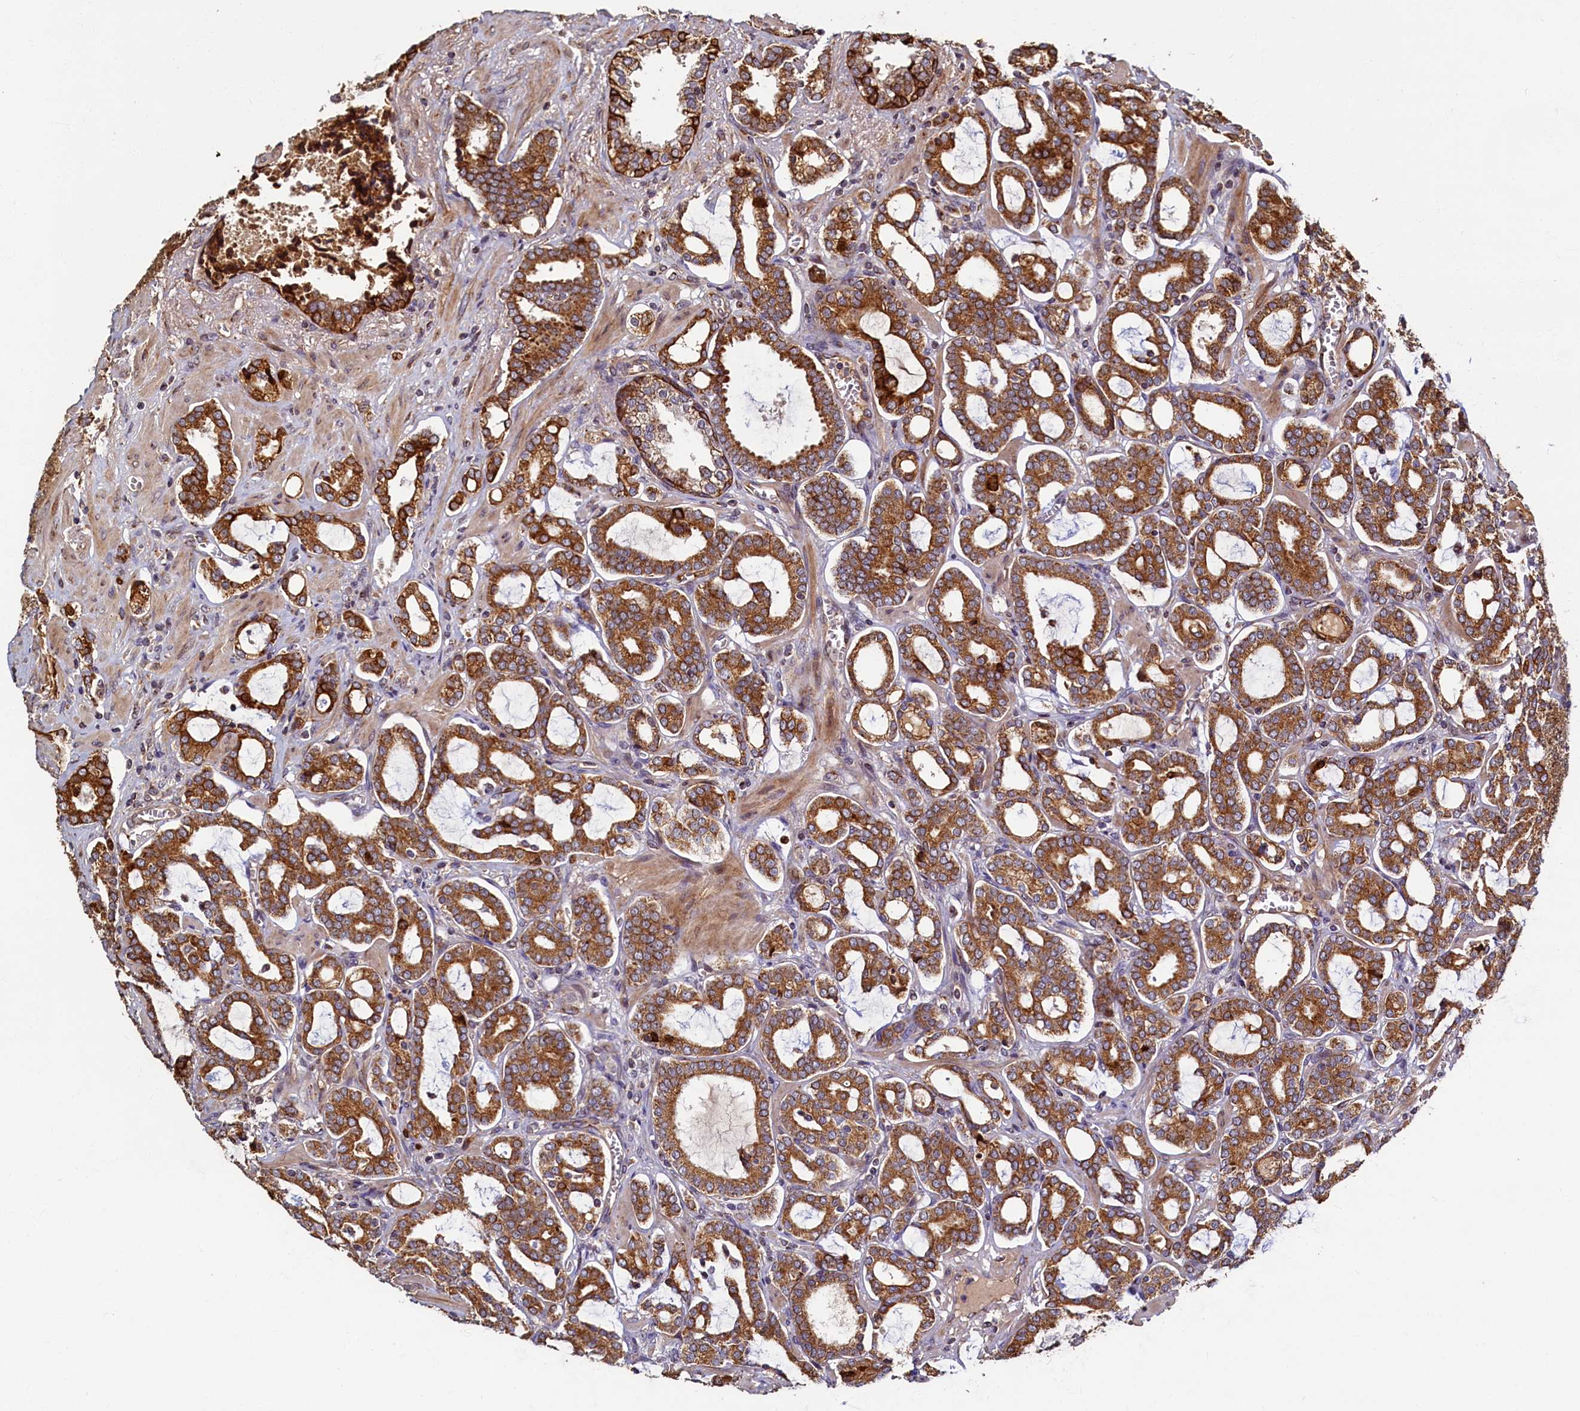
{"staining": {"intensity": "strong", "quantity": ">75%", "location": "cytoplasmic/membranous"}, "tissue": "prostate cancer", "cell_type": "Tumor cells", "image_type": "cancer", "snomed": [{"axis": "morphology", "description": "Adenocarcinoma, High grade"}, {"axis": "topography", "description": "Prostate and seminal vesicle, NOS"}], "caption": "IHC of prostate high-grade adenocarcinoma displays high levels of strong cytoplasmic/membranous expression in approximately >75% of tumor cells. The protein is stained brown, and the nuclei are stained in blue (DAB (3,3'-diaminobenzidine) IHC with brightfield microscopy, high magnification).", "gene": "NCKAP5L", "patient": {"sex": "male", "age": 67}}